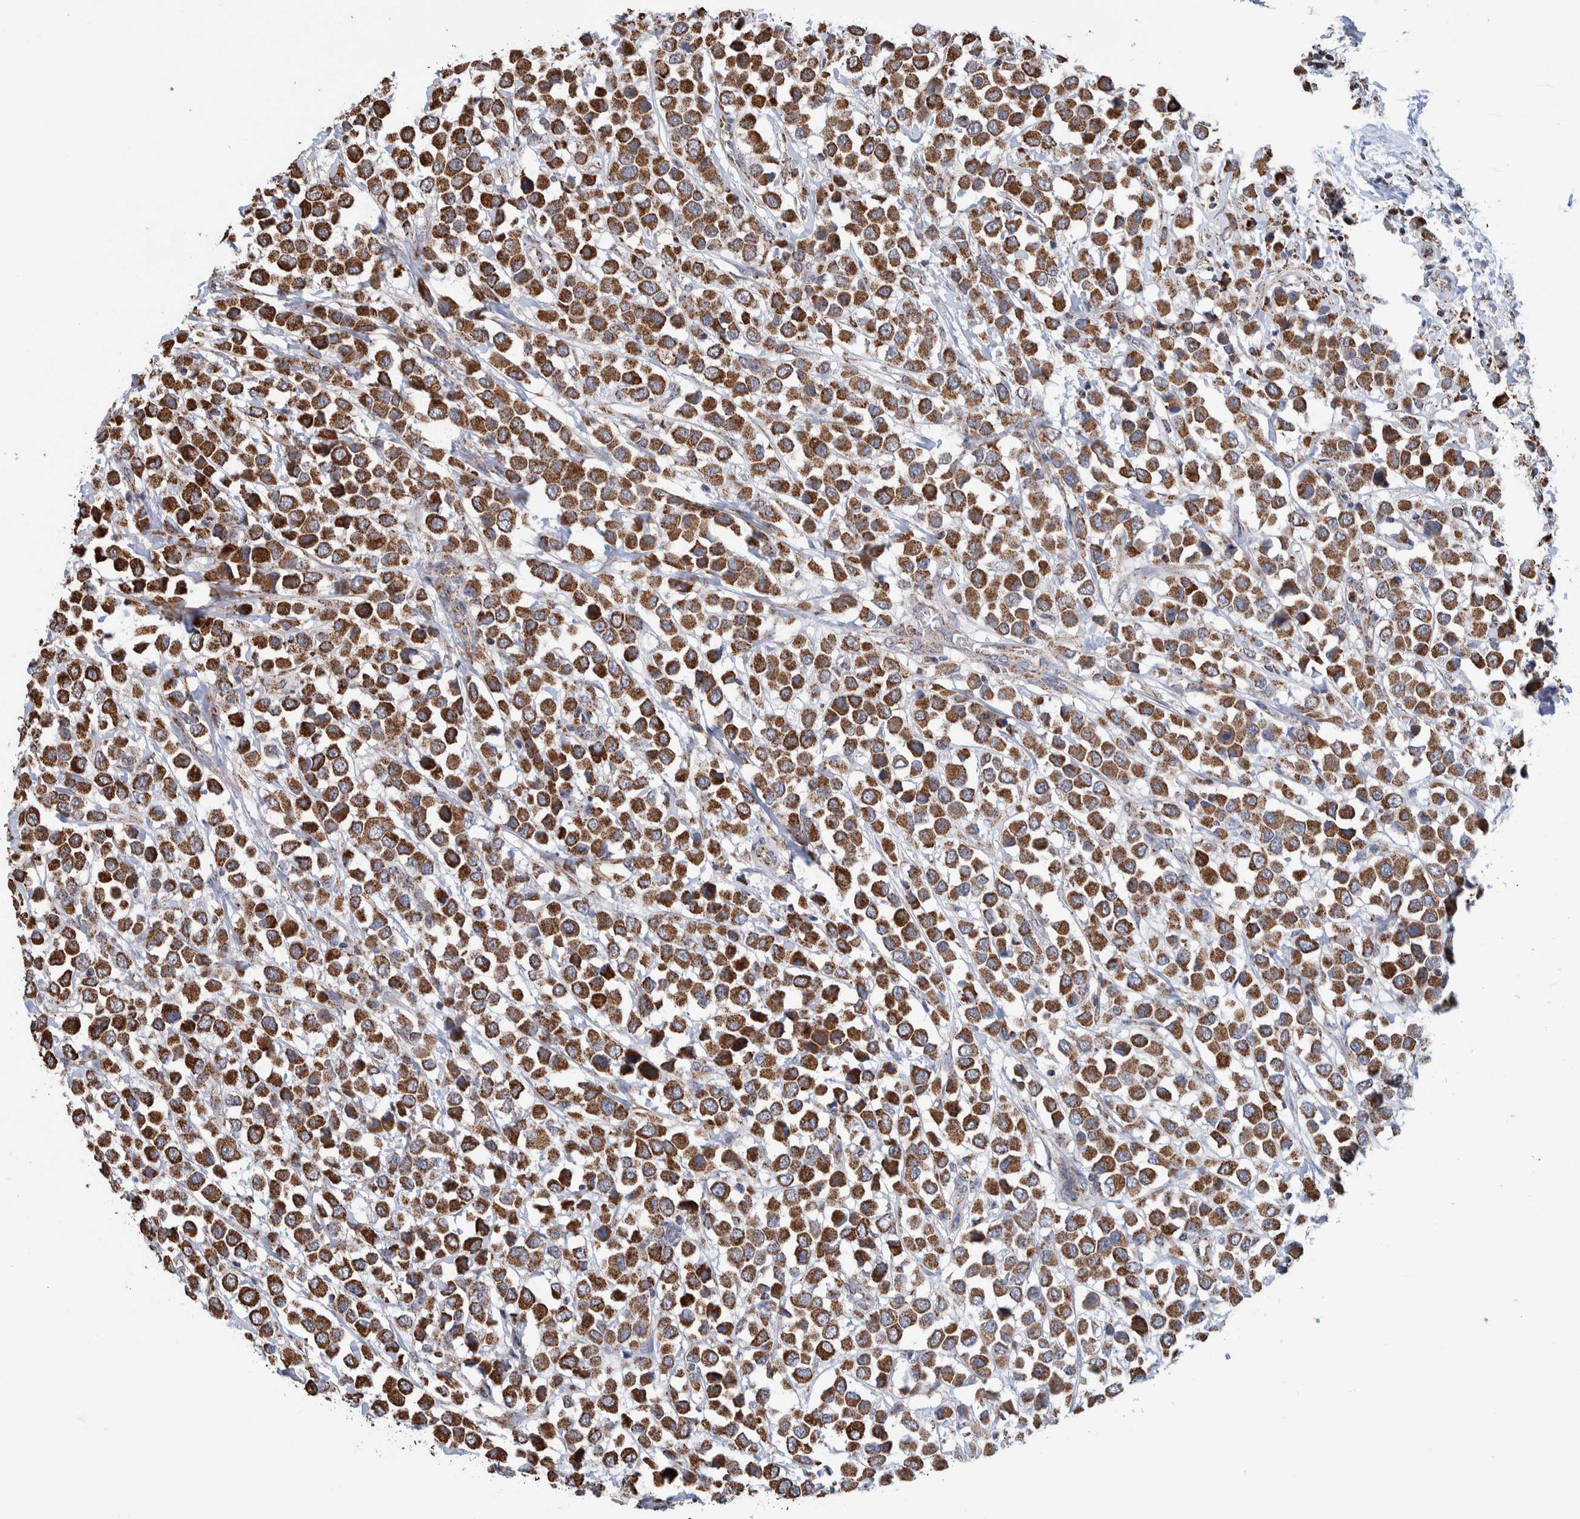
{"staining": {"intensity": "strong", "quantity": ">75%", "location": "cytoplasmic/membranous"}, "tissue": "breast cancer", "cell_type": "Tumor cells", "image_type": "cancer", "snomed": [{"axis": "morphology", "description": "Duct carcinoma"}, {"axis": "topography", "description": "Breast"}], "caption": "A brown stain shows strong cytoplasmic/membranous positivity of a protein in infiltrating ductal carcinoma (breast) tumor cells.", "gene": "DECR1", "patient": {"sex": "female", "age": 61}}